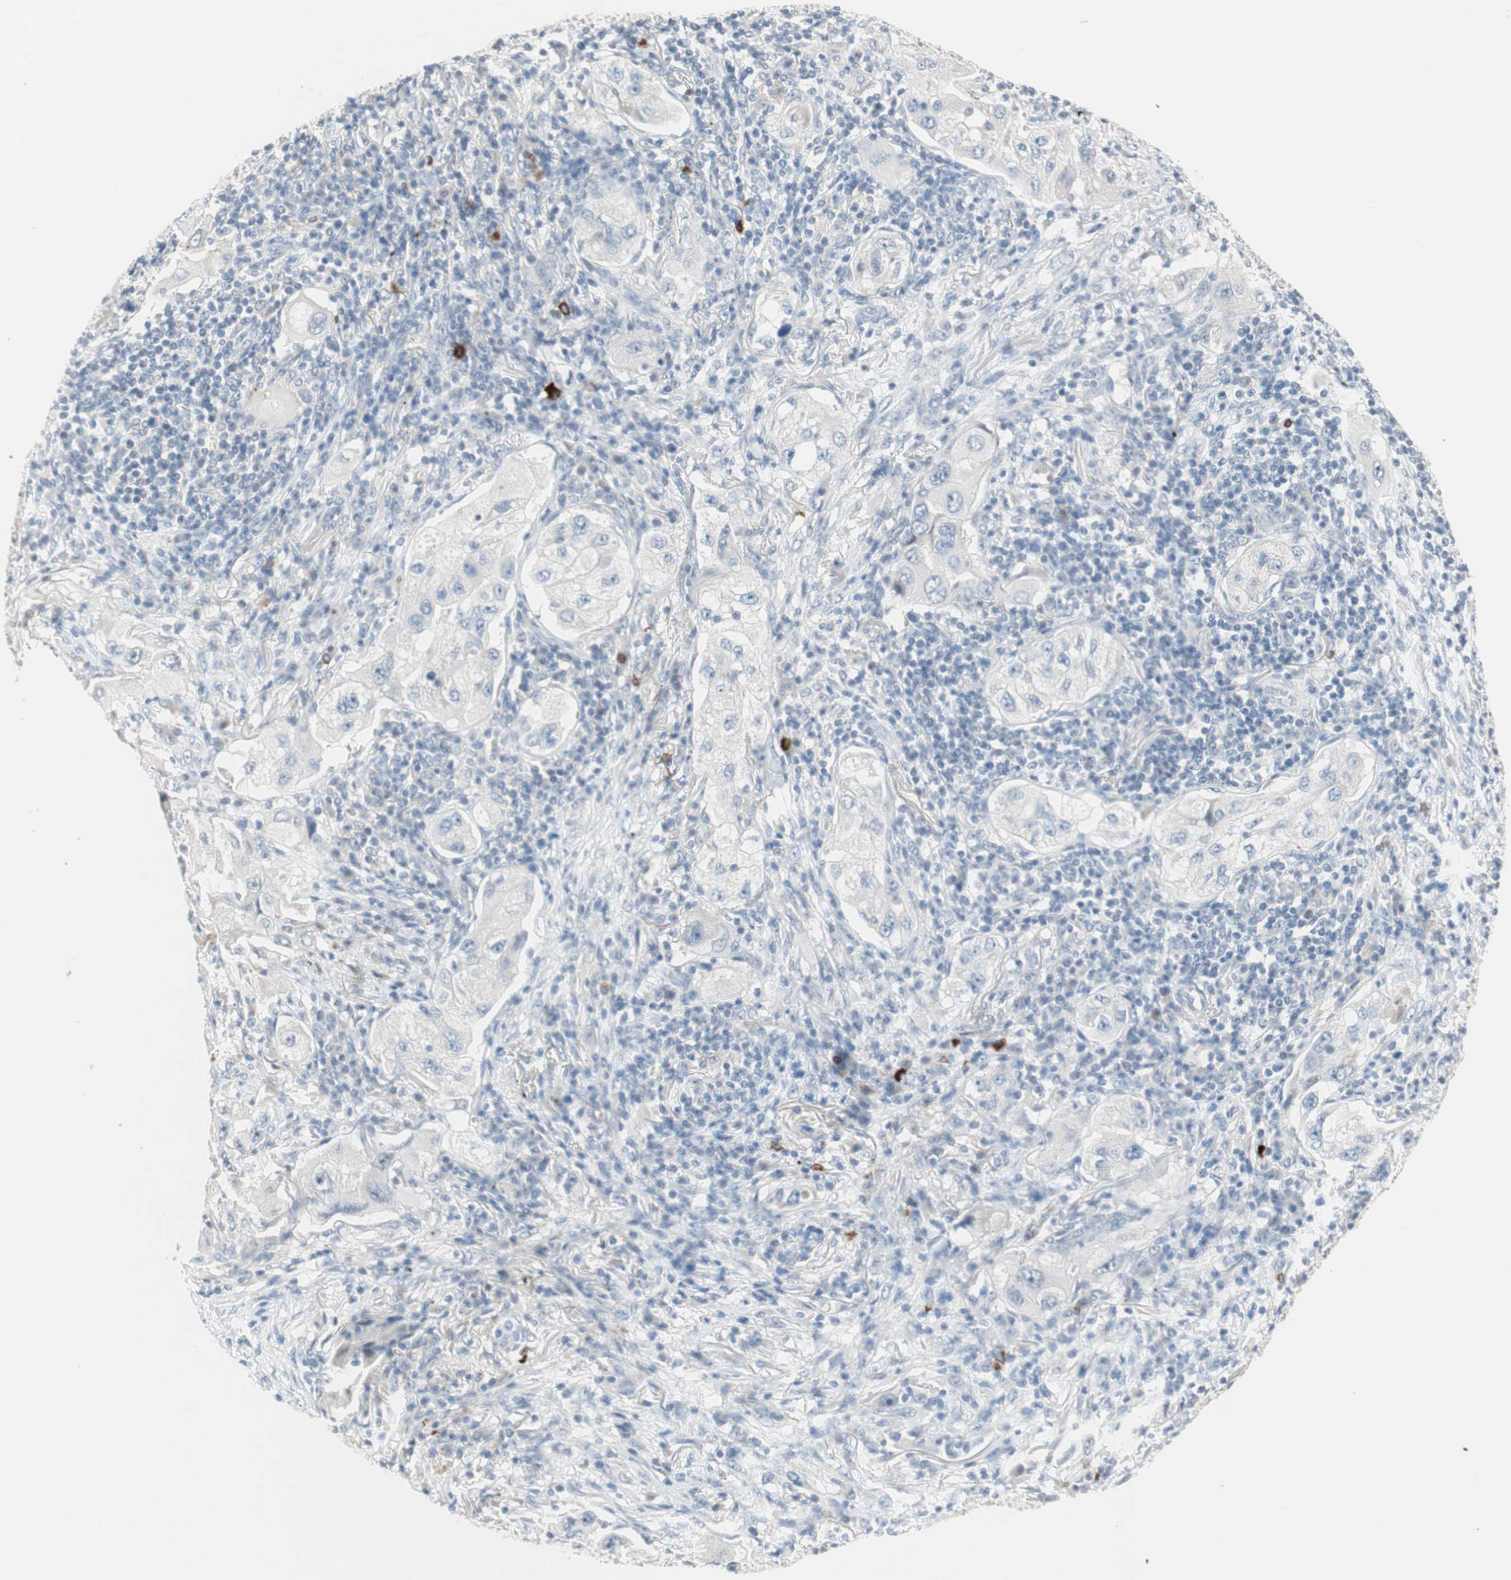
{"staining": {"intensity": "negative", "quantity": "none", "location": "none"}, "tissue": "lung cancer", "cell_type": "Tumor cells", "image_type": "cancer", "snomed": [{"axis": "morphology", "description": "Adenocarcinoma, NOS"}, {"axis": "topography", "description": "Lung"}], "caption": "Lung cancer (adenocarcinoma) was stained to show a protein in brown. There is no significant positivity in tumor cells. (Stains: DAB (3,3'-diaminobenzidine) immunohistochemistry with hematoxylin counter stain, Microscopy: brightfield microscopy at high magnification).", "gene": "PDZK1", "patient": {"sex": "female", "age": 65}}